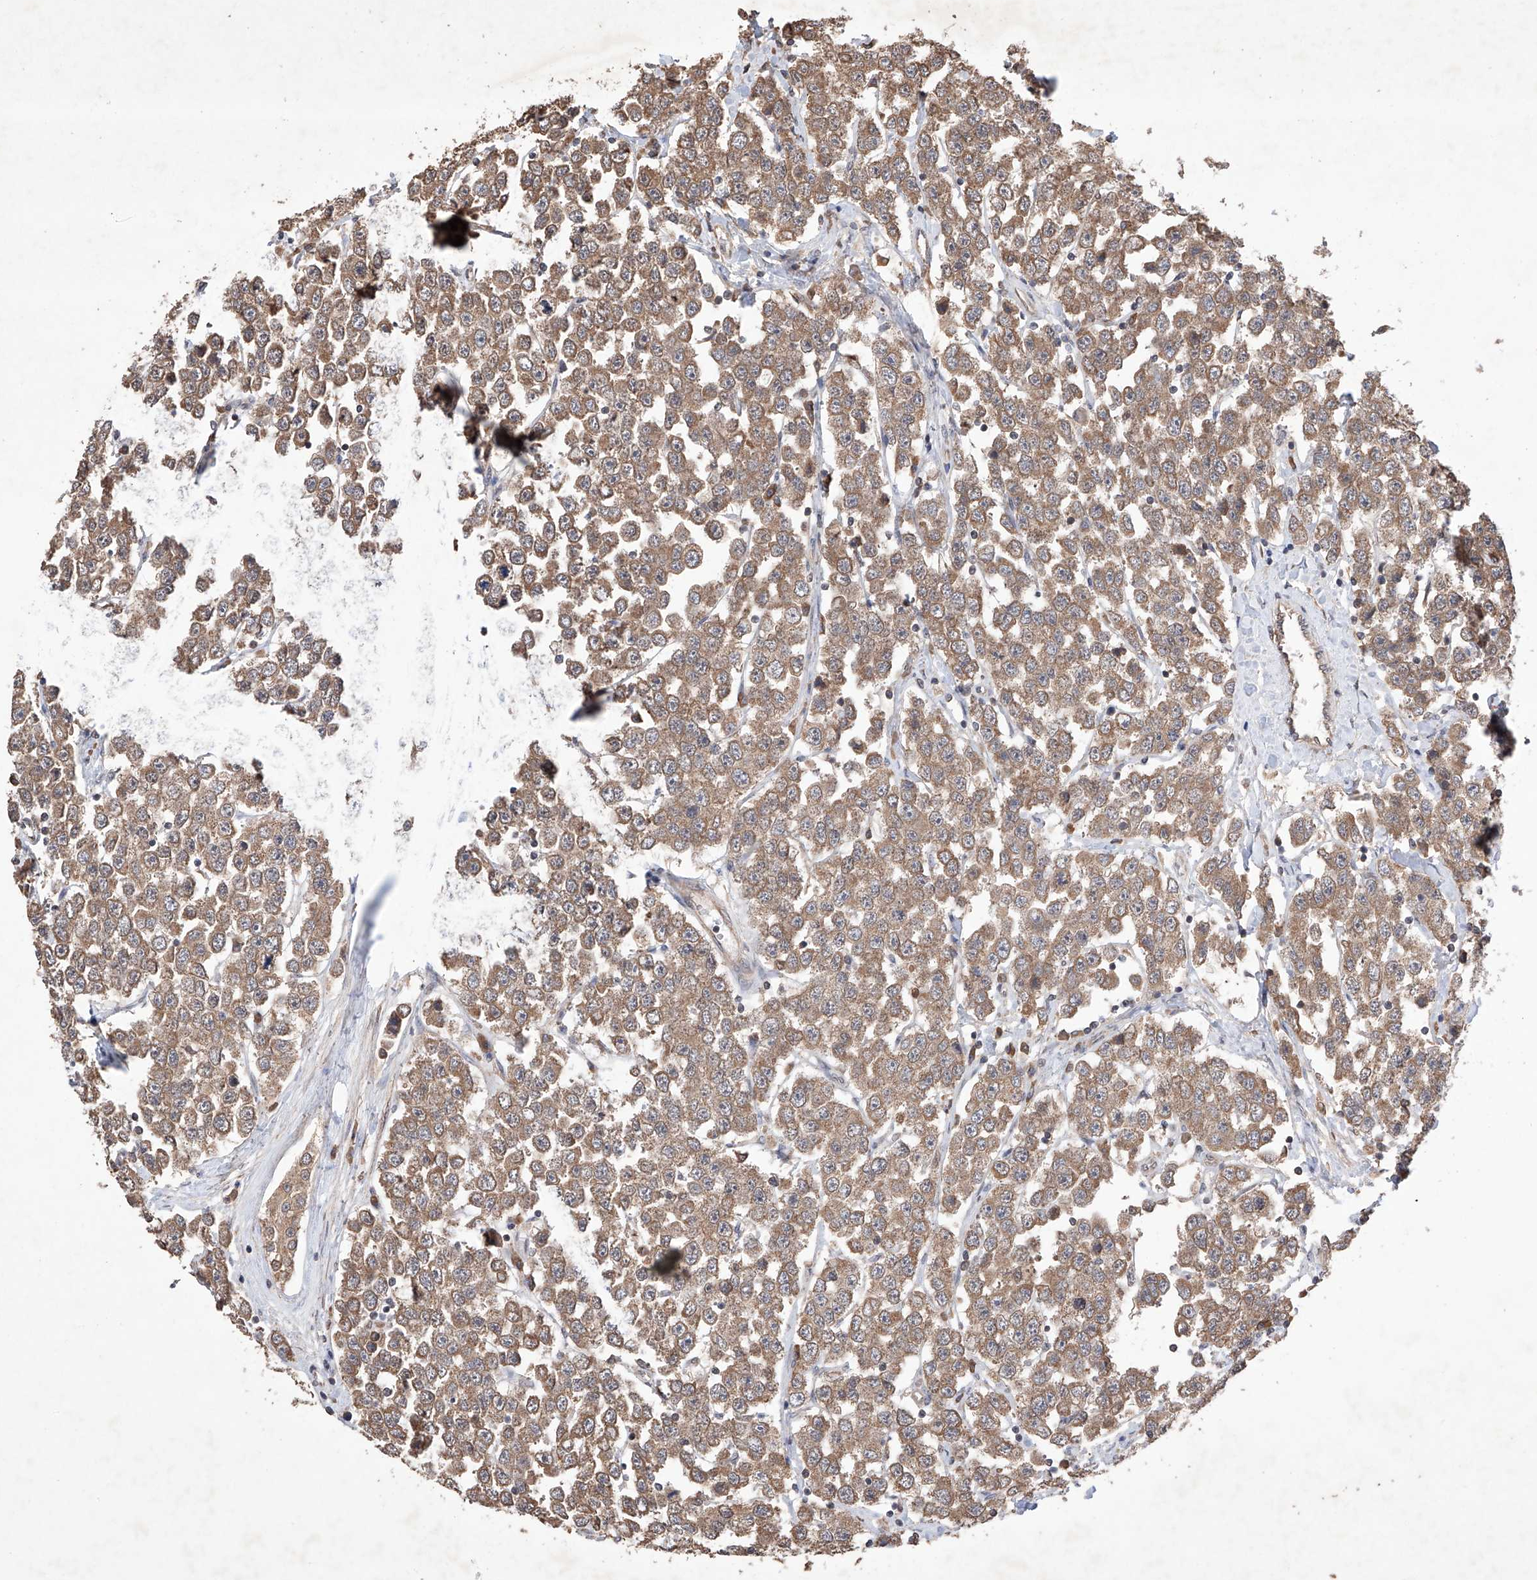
{"staining": {"intensity": "moderate", "quantity": ">75%", "location": "cytoplasmic/membranous"}, "tissue": "testis cancer", "cell_type": "Tumor cells", "image_type": "cancer", "snomed": [{"axis": "morphology", "description": "Seminoma, NOS"}, {"axis": "topography", "description": "Testis"}], "caption": "An immunohistochemistry (IHC) micrograph of tumor tissue is shown. Protein staining in brown shows moderate cytoplasmic/membranous positivity in seminoma (testis) within tumor cells.", "gene": "LURAP1", "patient": {"sex": "male", "age": 28}}